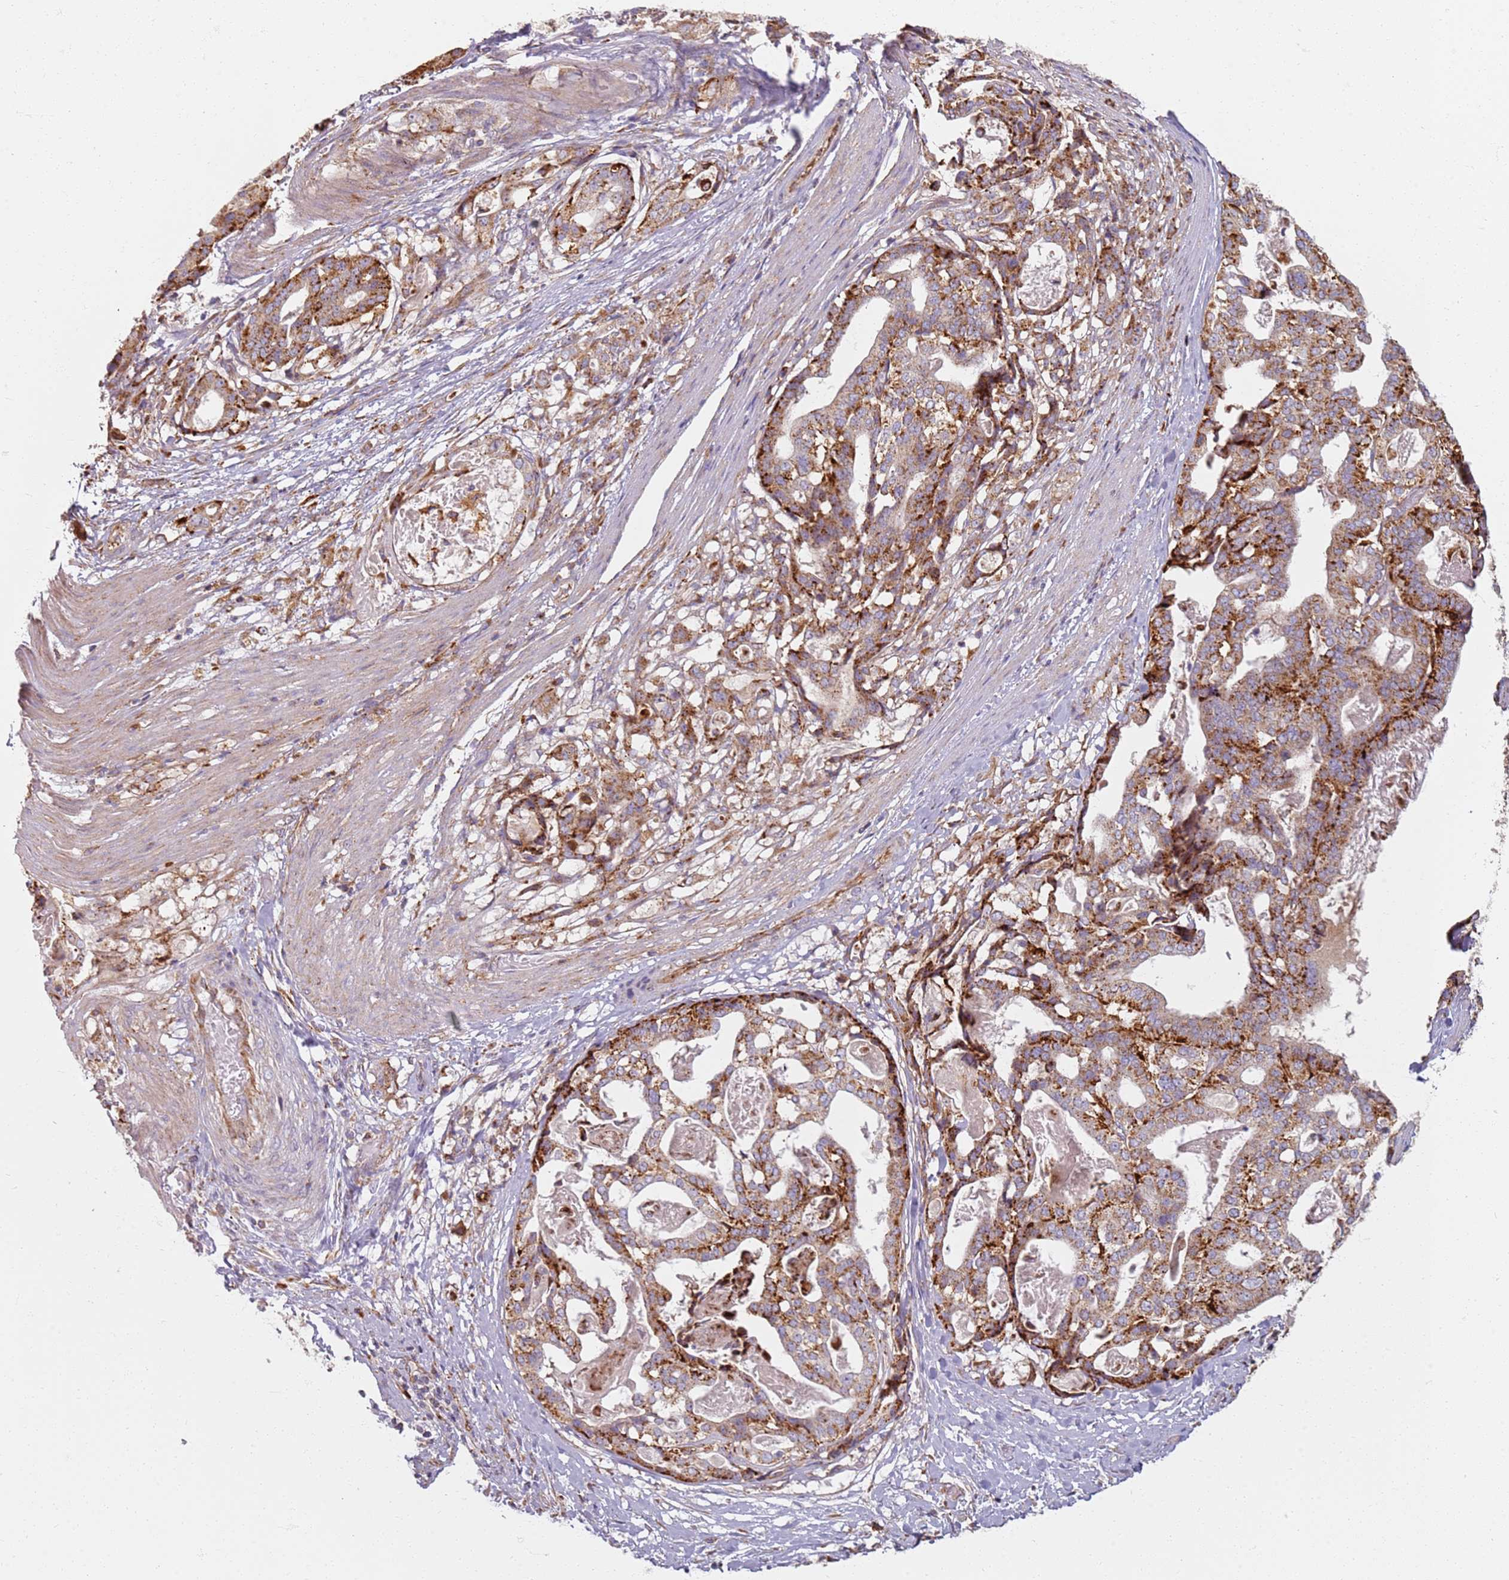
{"staining": {"intensity": "strong", "quantity": ">75%", "location": "cytoplasmic/membranous"}, "tissue": "stomach cancer", "cell_type": "Tumor cells", "image_type": "cancer", "snomed": [{"axis": "morphology", "description": "Adenocarcinoma, NOS"}, {"axis": "topography", "description": "Stomach"}], "caption": "High-power microscopy captured an IHC histopathology image of stomach cancer, revealing strong cytoplasmic/membranous positivity in about >75% of tumor cells. Using DAB (3,3'-diaminobenzidine) (brown) and hematoxylin (blue) stains, captured at high magnification using brightfield microscopy.", "gene": "PROKR2", "patient": {"sex": "male", "age": 48}}